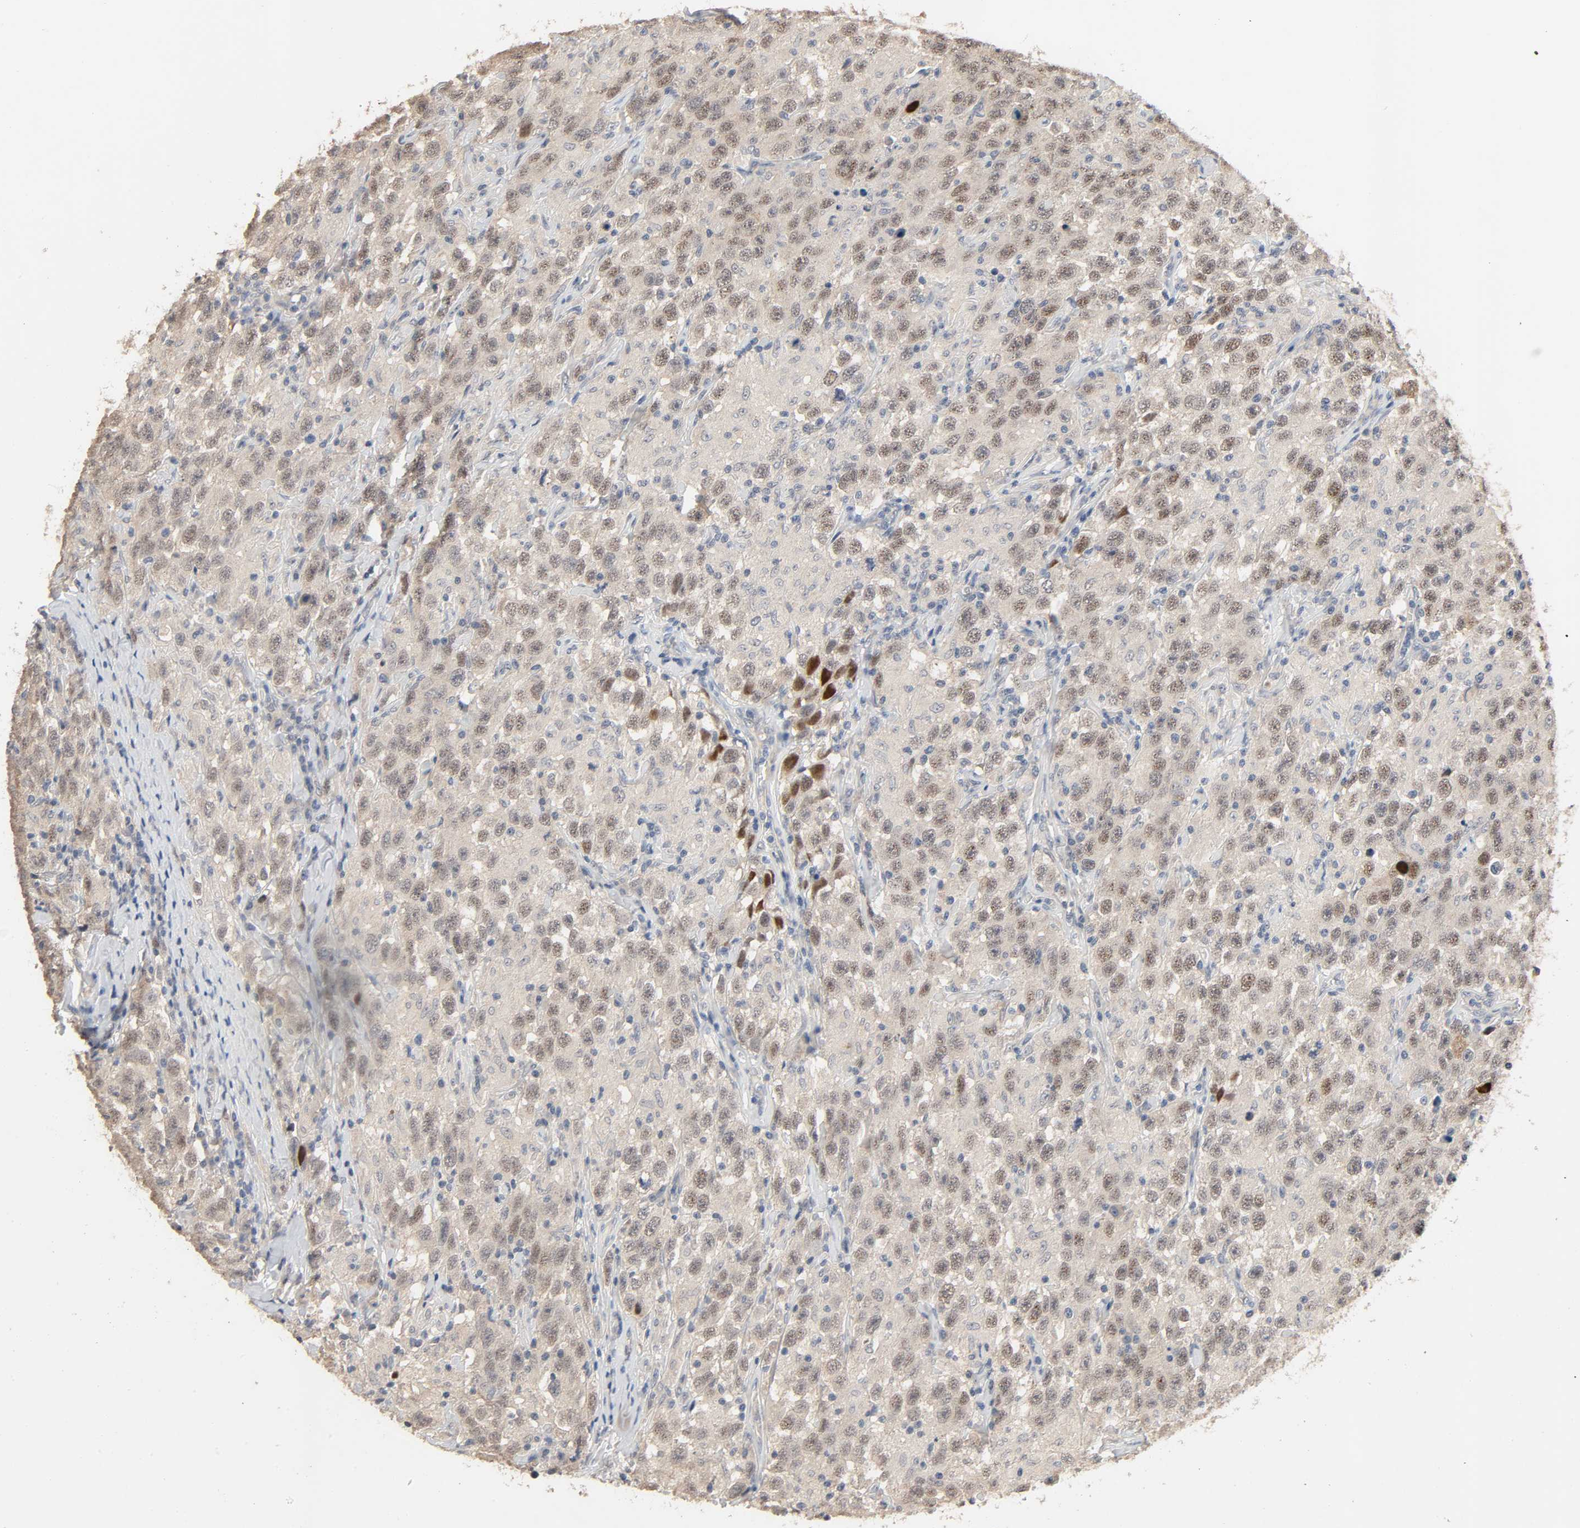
{"staining": {"intensity": "moderate", "quantity": "25%-75%", "location": "cytoplasmic/membranous"}, "tissue": "testis cancer", "cell_type": "Tumor cells", "image_type": "cancer", "snomed": [{"axis": "morphology", "description": "Seminoma, NOS"}, {"axis": "topography", "description": "Testis"}], "caption": "Protein expression analysis of human testis cancer (seminoma) reveals moderate cytoplasmic/membranous staining in about 25%-75% of tumor cells.", "gene": "MAGEA8", "patient": {"sex": "male", "age": 41}}